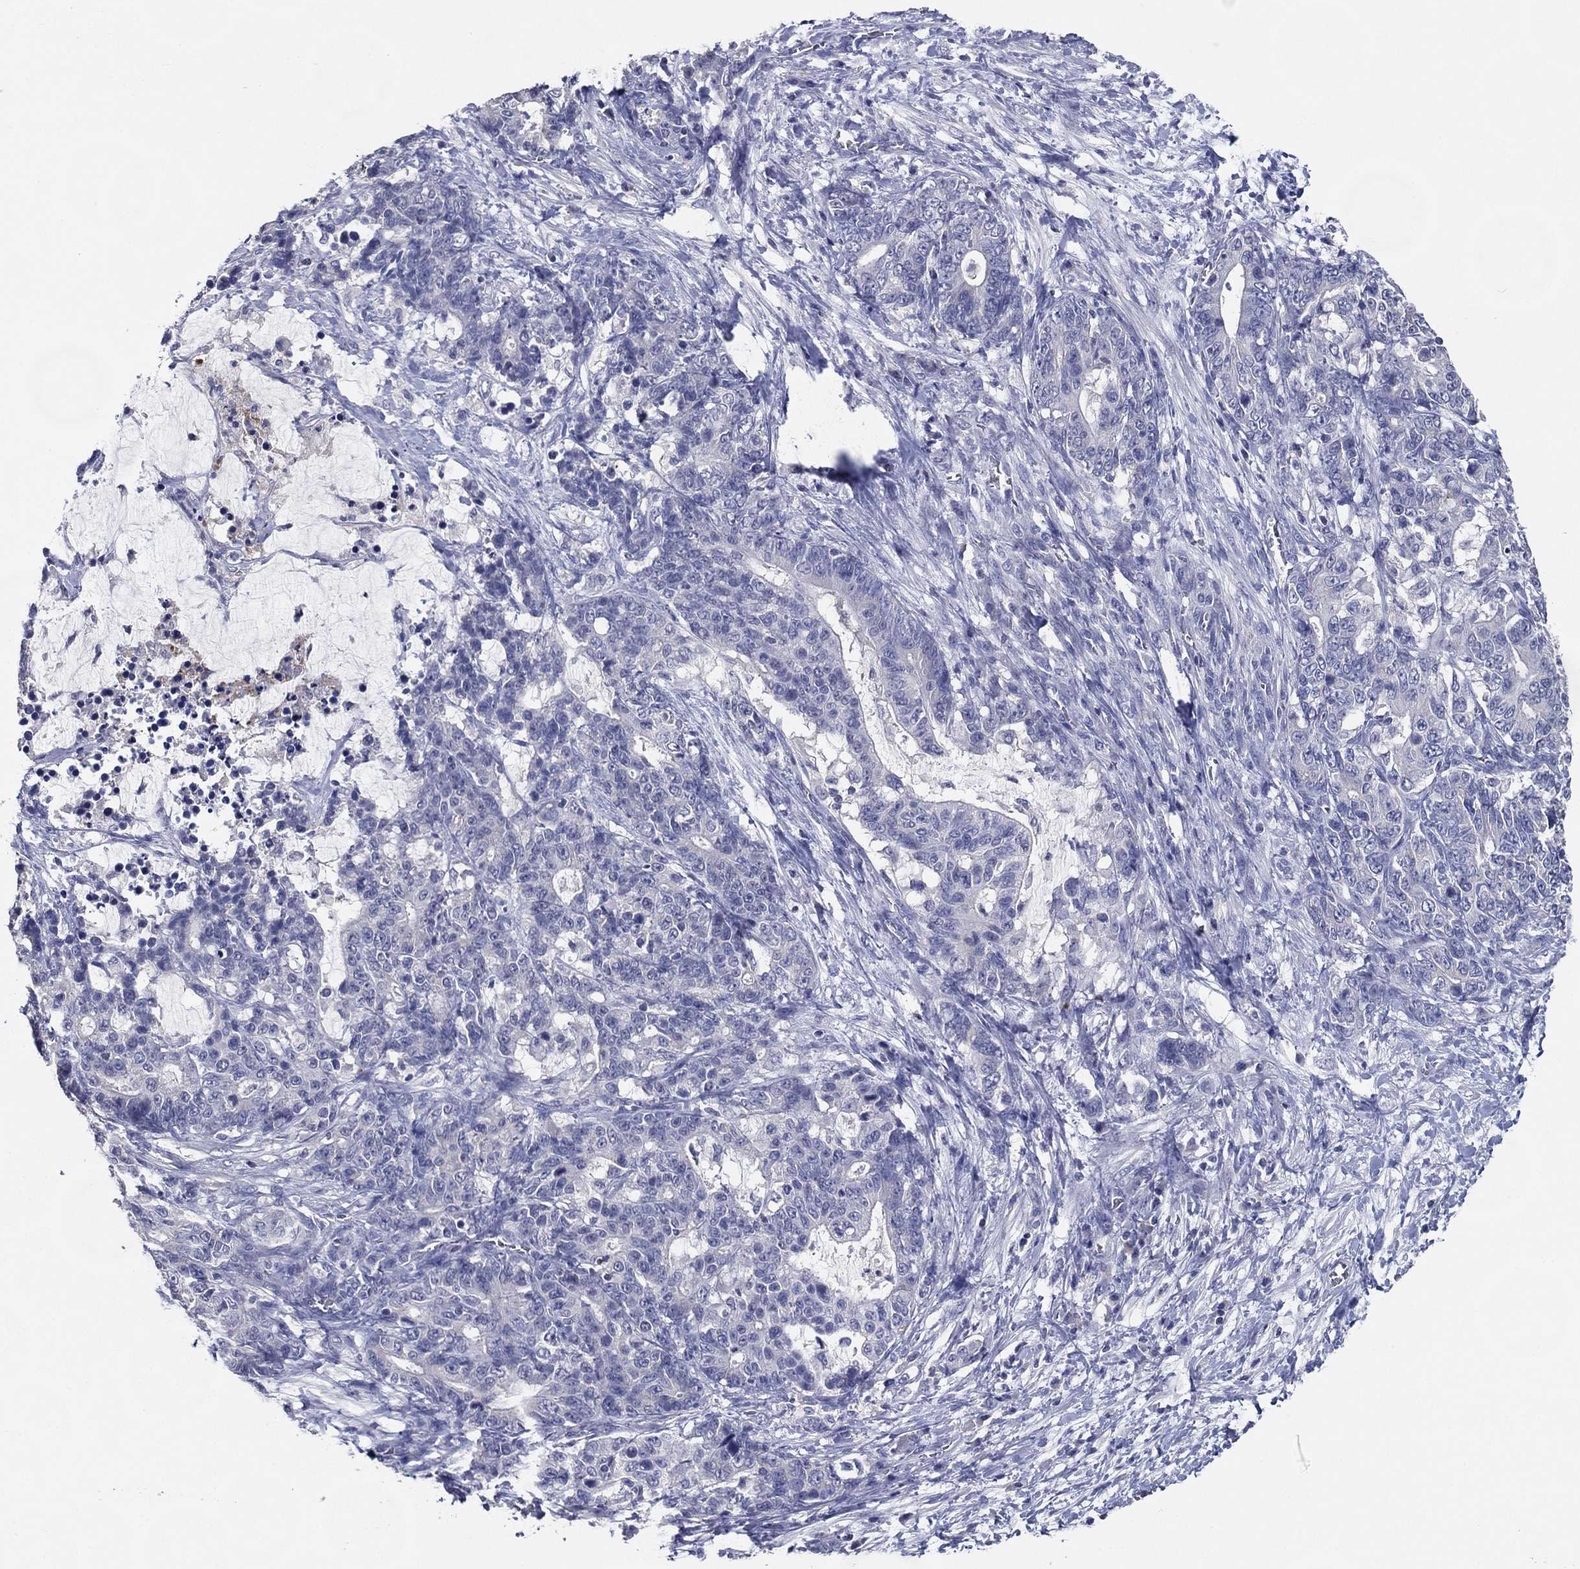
{"staining": {"intensity": "negative", "quantity": "none", "location": "none"}, "tissue": "stomach cancer", "cell_type": "Tumor cells", "image_type": "cancer", "snomed": [{"axis": "morphology", "description": "Normal tissue, NOS"}, {"axis": "morphology", "description": "Adenocarcinoma, NOS"}, {"axis": "topography", "description": "Stomach"}], "caption": "High magnification brightfield microscopy of adenocarcinoma (stomach) stained with DAB (3,3'-diaminobenzidine) (brown) and counterstained with hematoxylin (blue): tumor cells show no significant positivity. Nuclei are stained in blue.", "gene": "TFAP2A", "patient": {"sex": "female", "age": 64}}